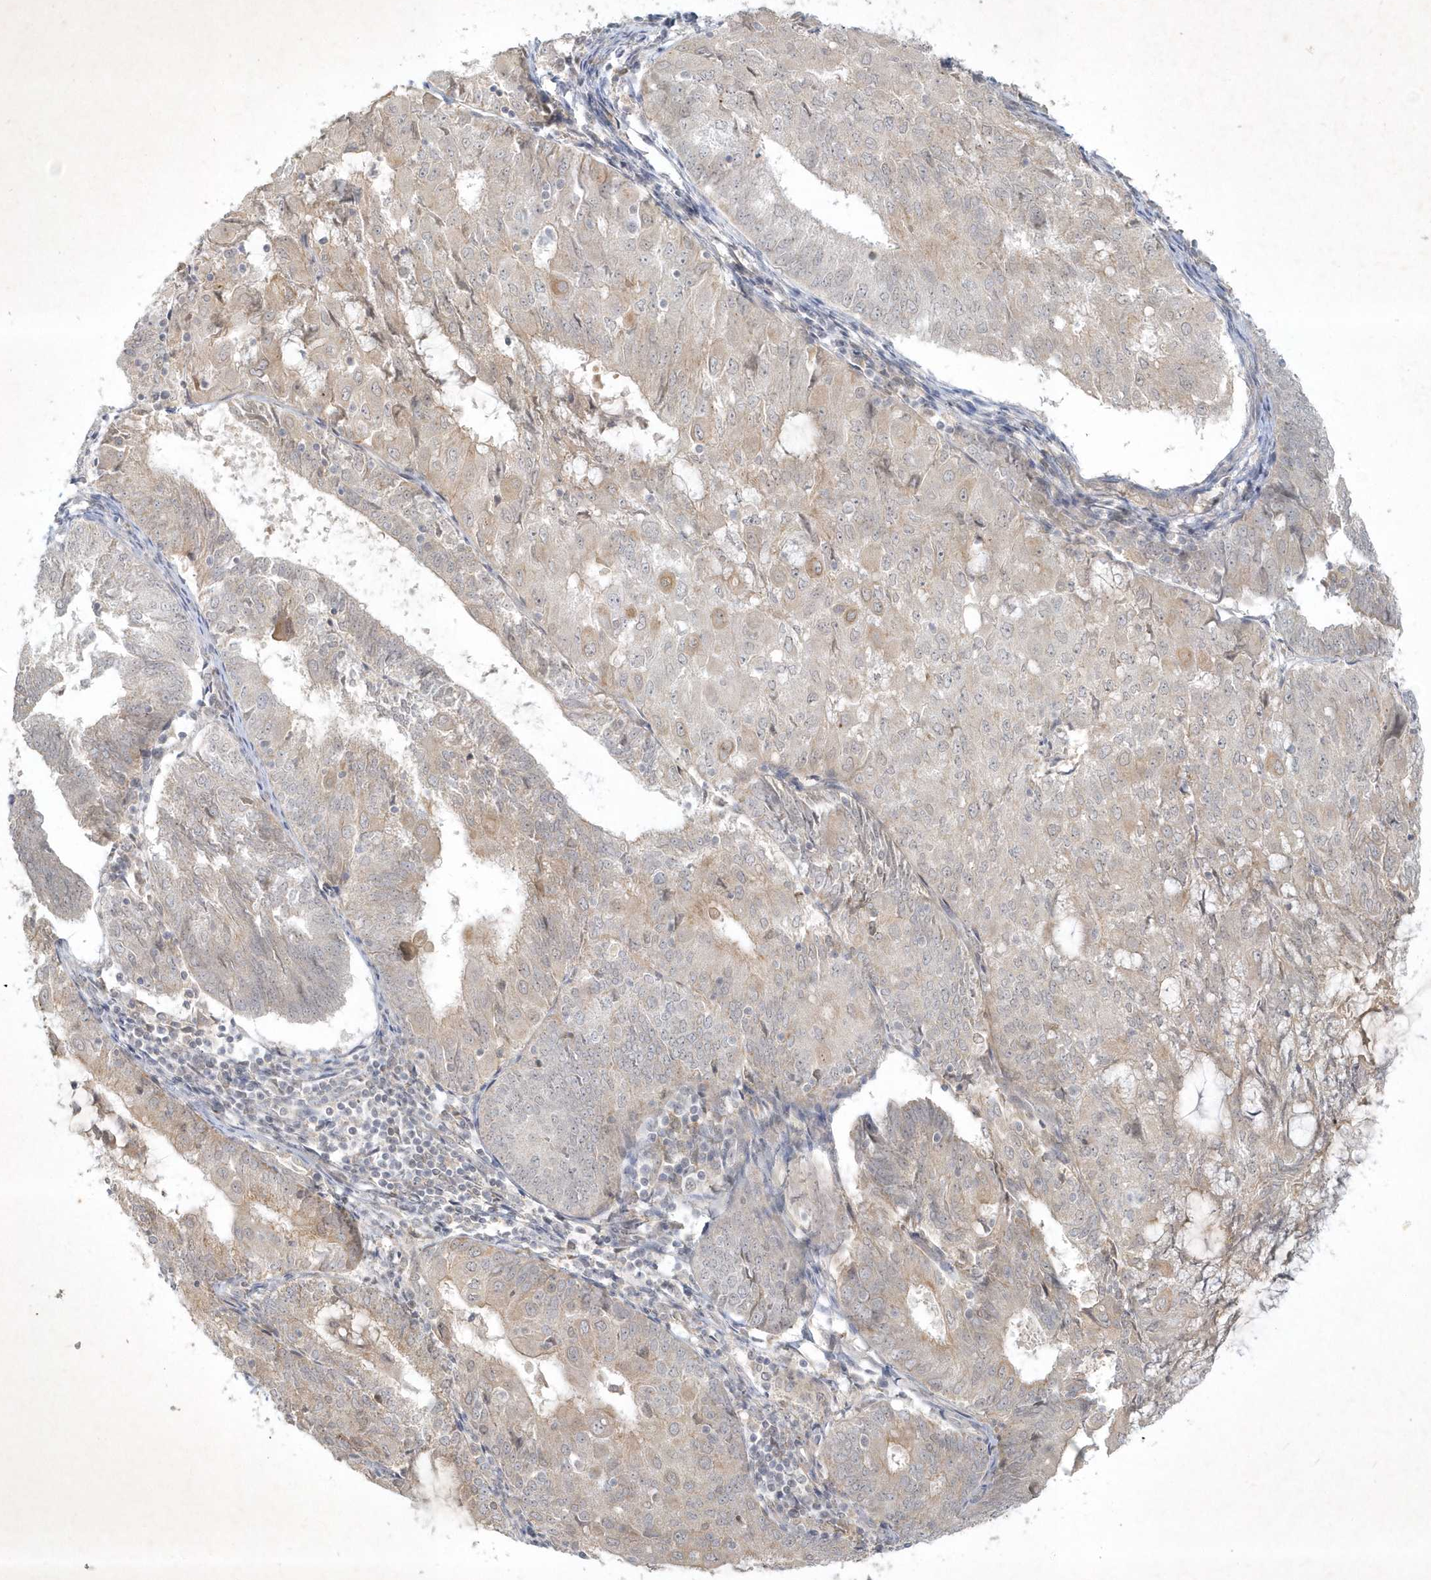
{"staining": {"intensity": "negative", "quantity": "none", "location": "none"}, "tissue": "endometrial cancer", "cell_type": "Tumor cells", "image_type": "cancer", "snomed": [{"axis": "morphology", "description": "Adenocarcinoma, NOS"}, {"axis": "topography", "description": "Endometrium"}], "caption": "Tumor cells are negative for brown protein staining in endometrial adenocarcinoma. The staining was performed using DAB to visualize the protein expression in brown, while the nuclei were stained in blue with hematoxylin (Magnification: 20x).", "gene": "BOD1", "patient": {"sex": "female", "age": 81}}